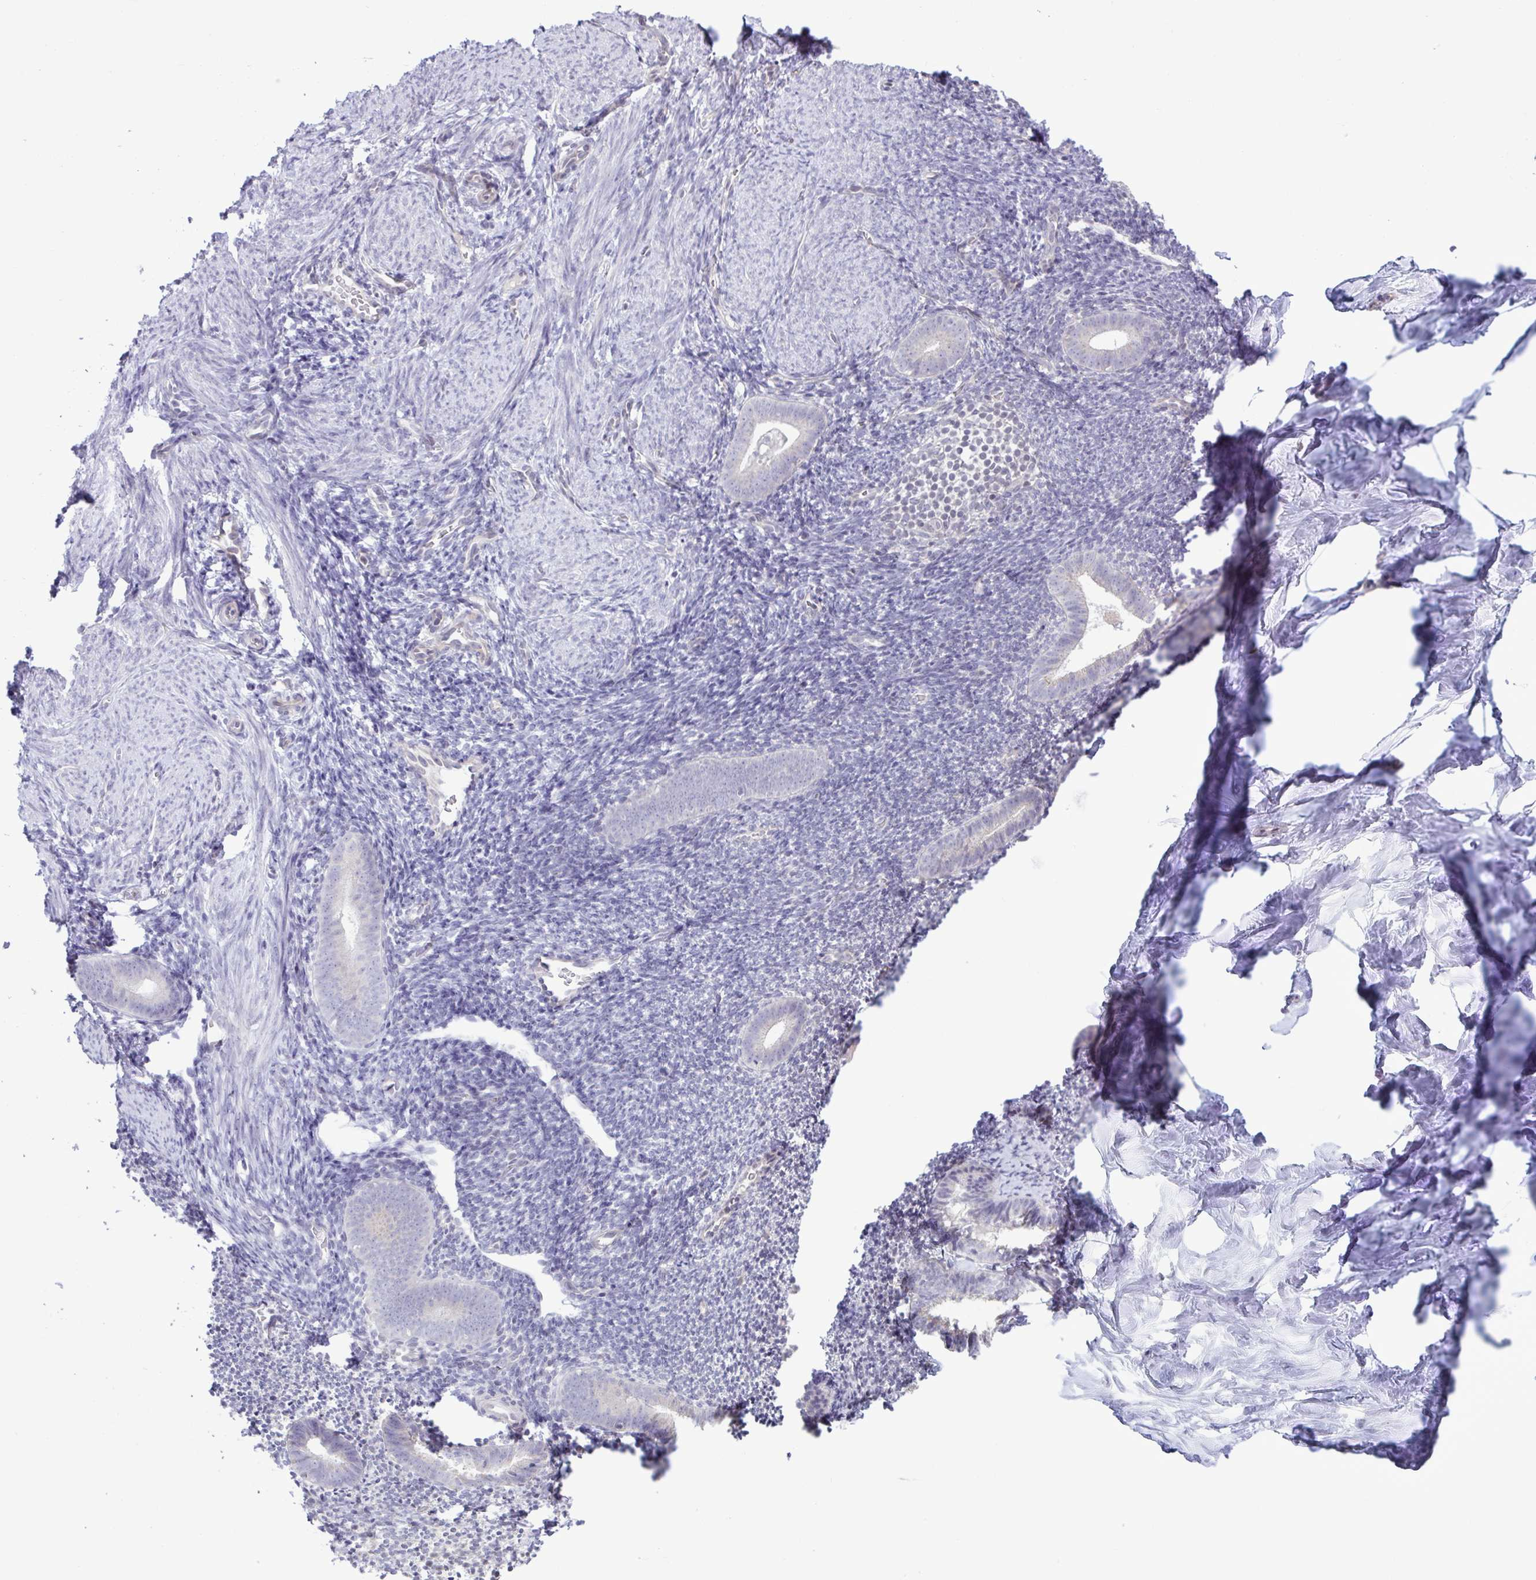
{"staining": {"intensity": "negative", "quantity": "none", "location": "none"}, "tissue": "endometrium", "cell_type": "Cells in endometrial stroma", "image_type": "normal", "snomed": [{"axis": "morphology", "description": "Normal tissue, NOS"}, {"axis": "topography", "description": "Endometrium"}], "caption": "Immunohistochemical staining of unremarkable human endometrium demonstrates no significant staining in cells in endometrial stroma. The staining is performed using DAB brown chromogen with nuclei counter-stained in using hematoxylin.", "gene": "CYP20A1", "patient": {"sex": "female", "age": 39}}